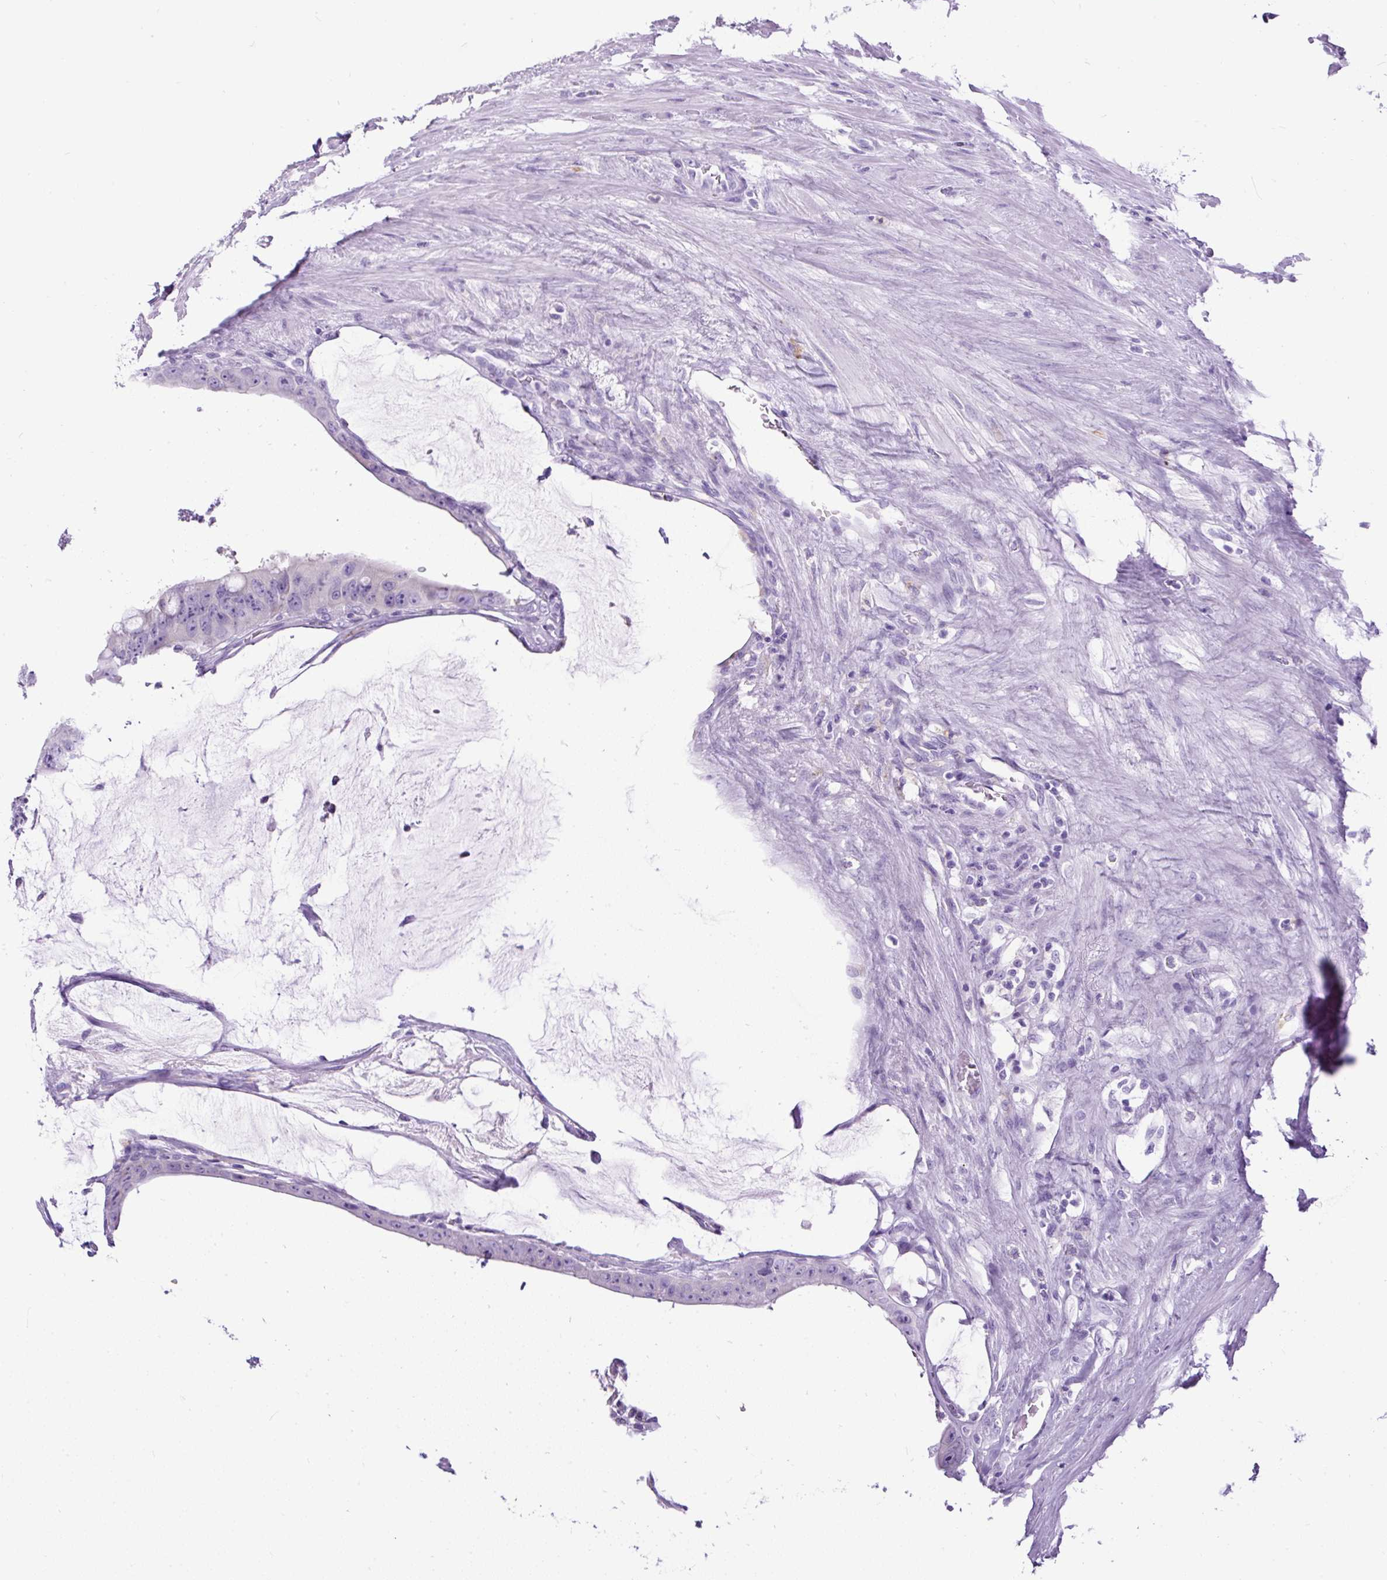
{"staining": {"intensity": "negative", "quantity": "none", "location": "none"}, "tissue": "colorectal cancer", "cell_type": "Tumor cells", "image_type": "cancer", "snomed": [{"axis": "morphology", "description": "Adenocarcinoma, NOS"}, {"axis": "topography", "description": "Rectum"}], "caption": "Colorectal cancer was stained to show a protein in brown. There is no significant positivity in tumor cells.", "gene": "PDIA2", "patient": {"sex": "male", "age": 78}}